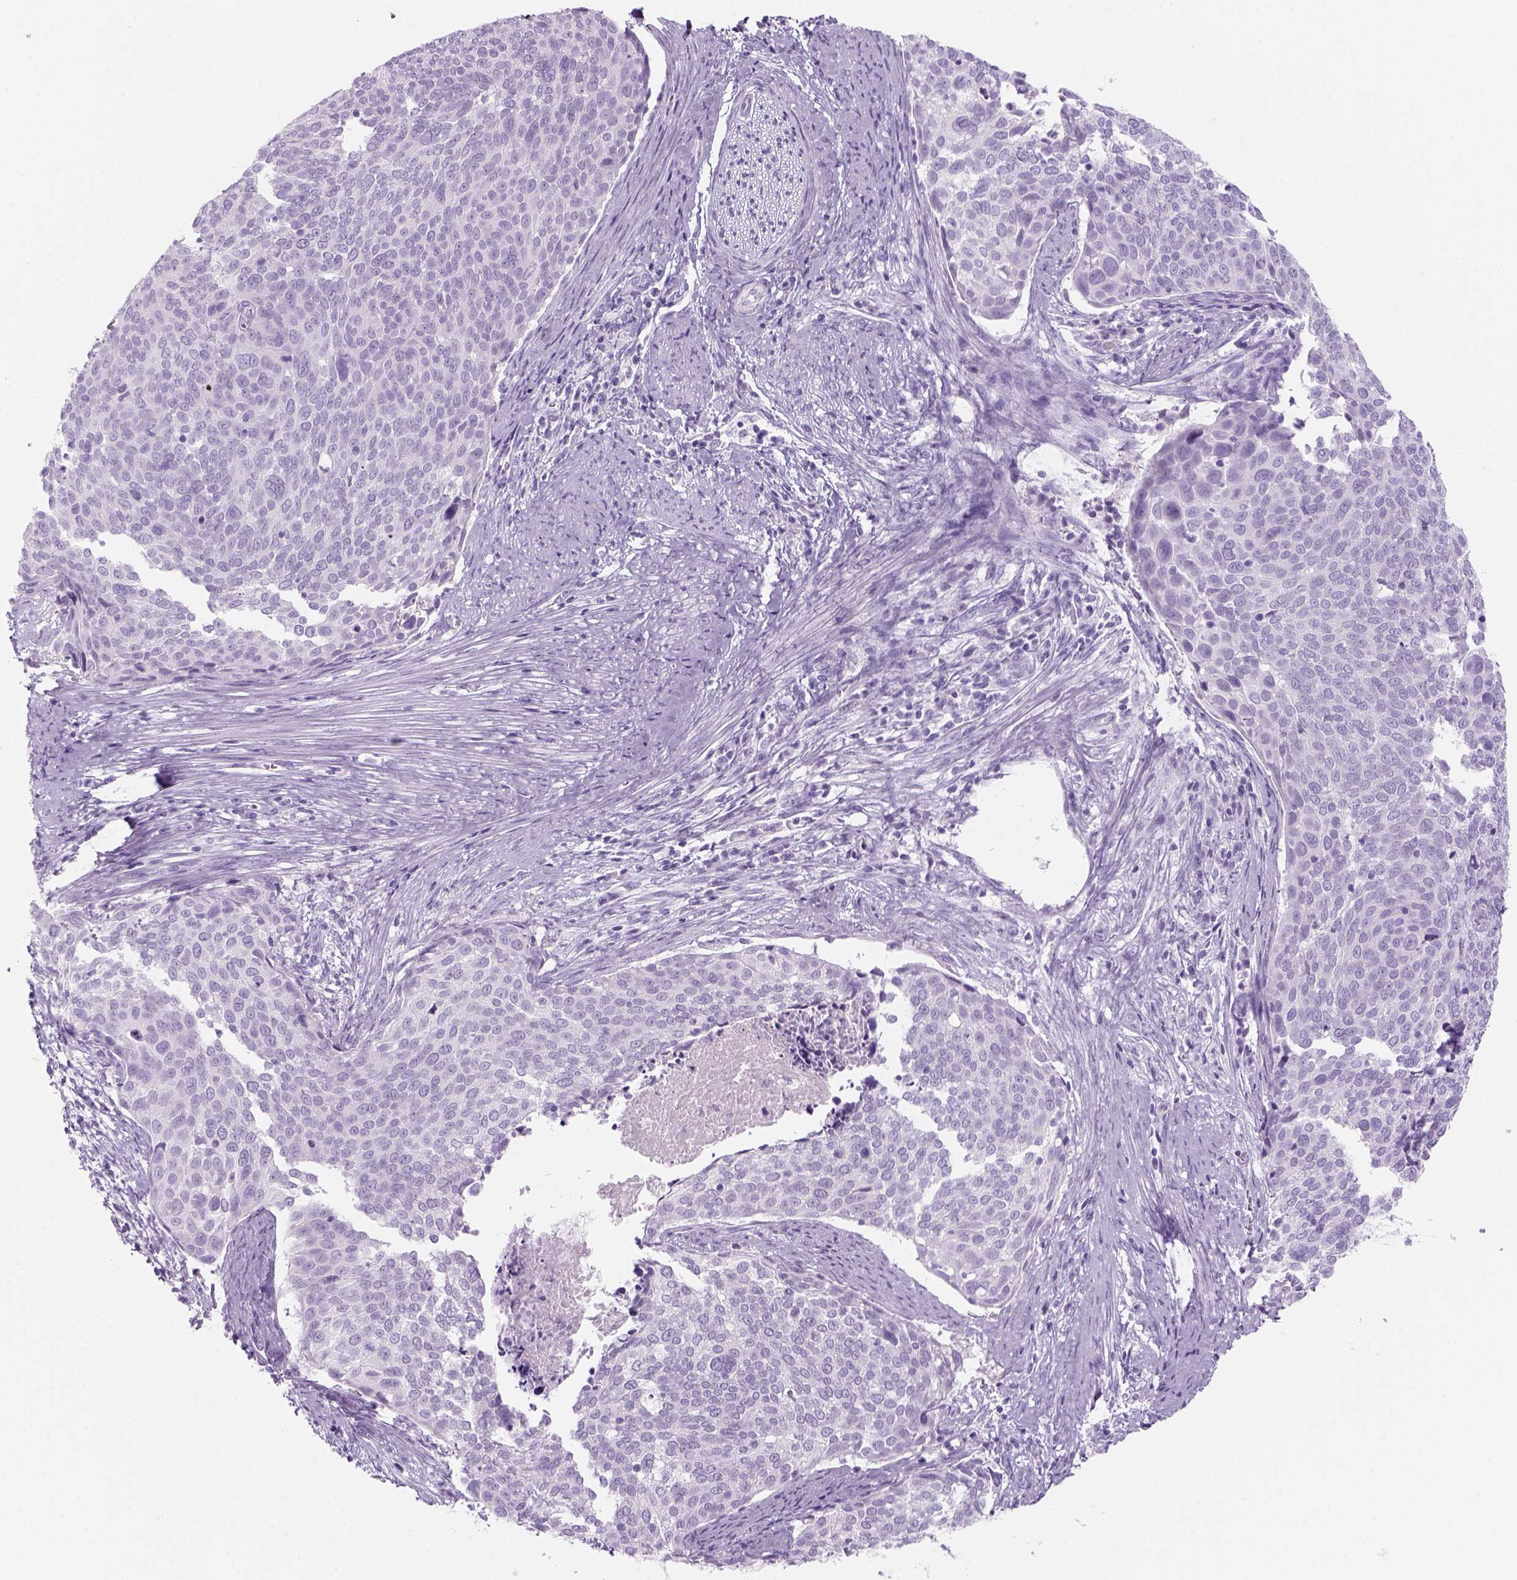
{"staining": {"intensity": "negative", "quantity": "none", "location": "none"}, "tissue": "cervical cancer", "cell_type": "Tumor cells", "image_type": "cancer", "snomed": [{"axis": "morphology", "description": "Squamous cell carcinoma, NOS"}, {"axis": "topography", "description": "Cervix"}], "caption": "A photomicrograph of human squamous cell carcinoma (cervical) is negative for staining in tumor cells.", "gene": "KRTAP11-1", "patient": {"sex": "female", "age": 39}}